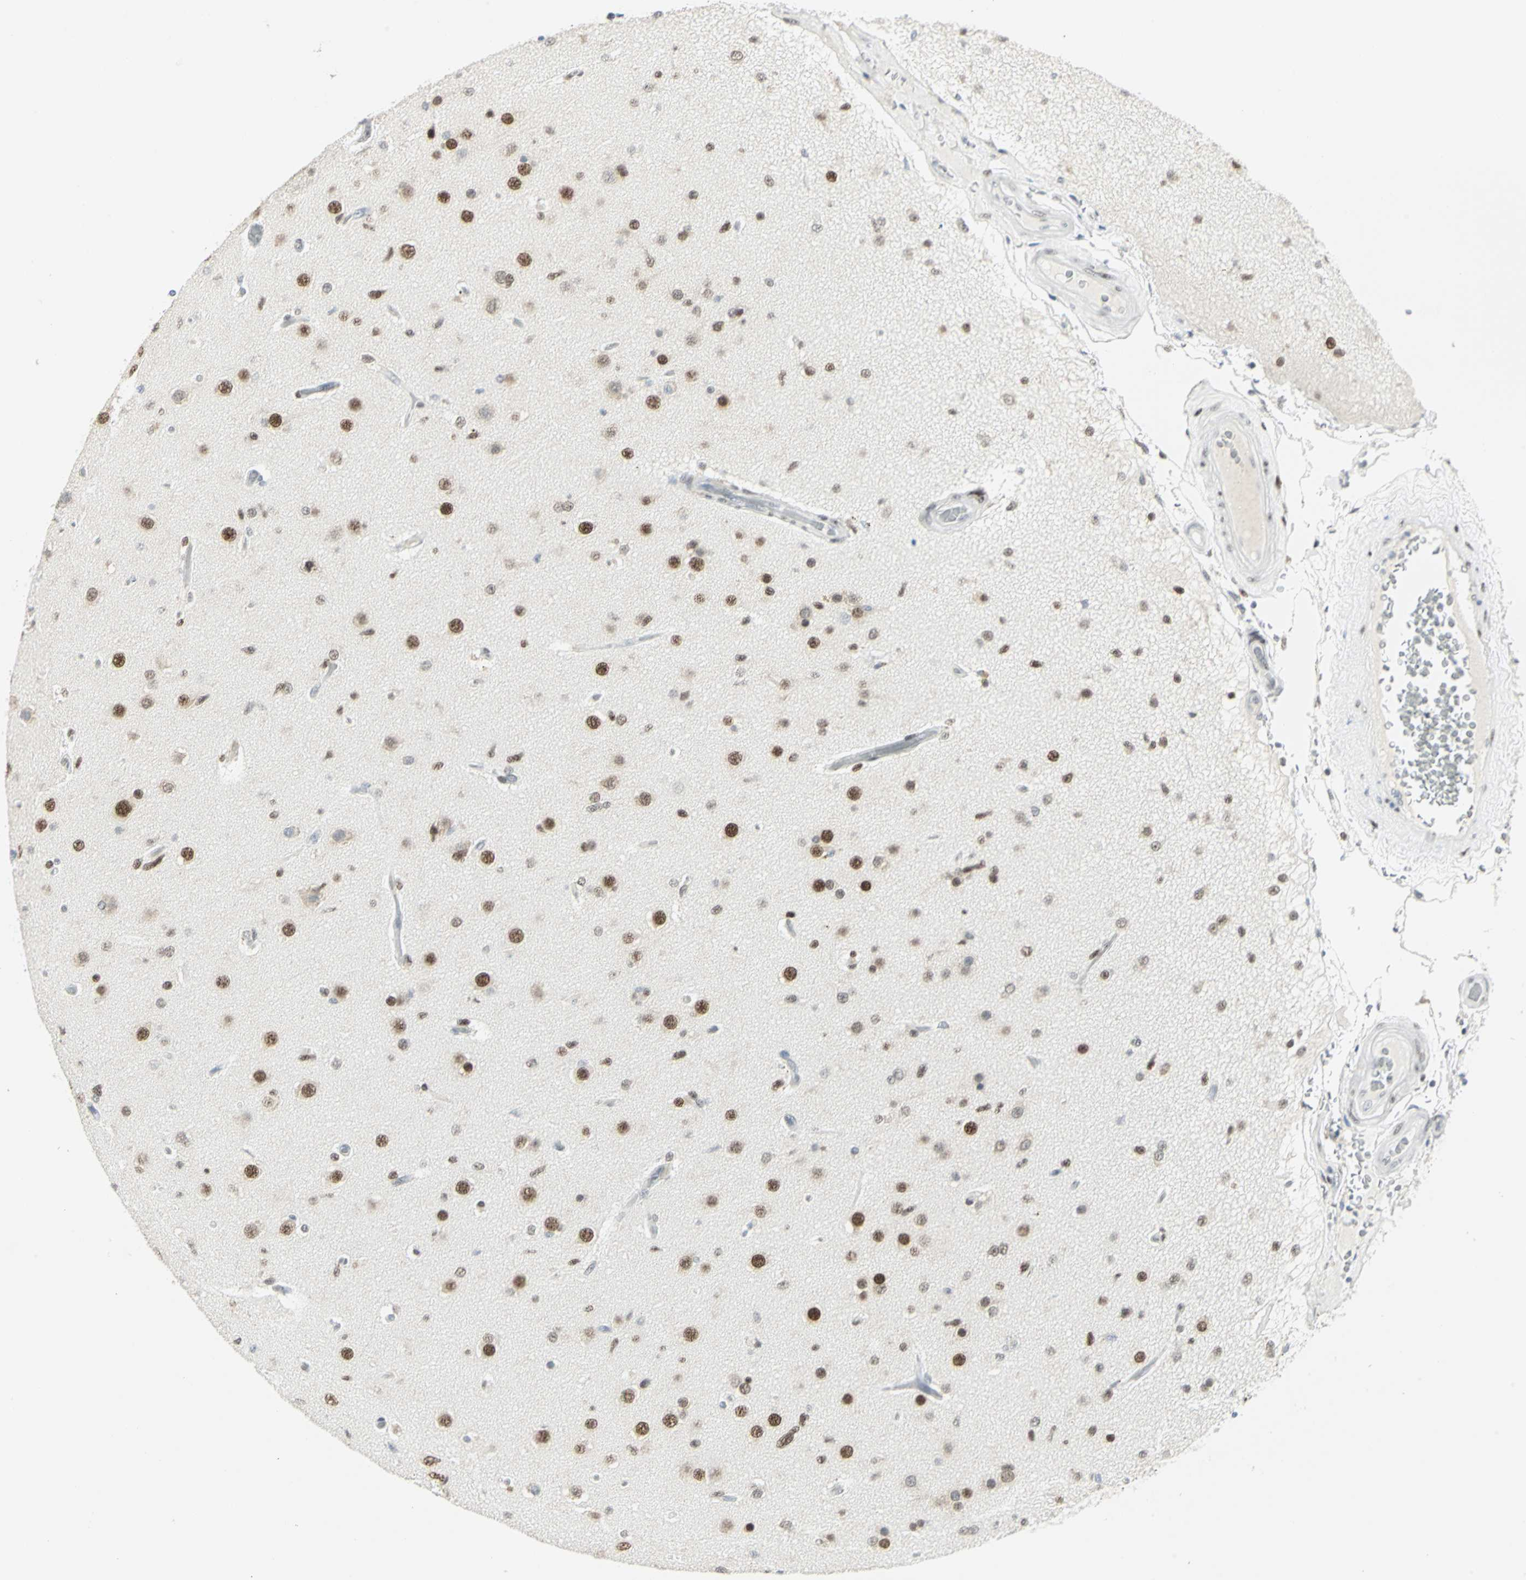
{"staining": {"intensity": "weak", "quantity": ">75%", "location": "nuclear"}, "tissue": "glioma", "cell_type": "Tumor cells", "image_type": "cancer", "snomed": [{"axis": "morphology", "description": "Glioma, malignant, High grade"}, {"axis": "topography", "description": "Brain"}], "caption": "Protein expression analysis of human malignant glioma (high-grade) reveals weak nuclear staining in about >75% of tumor cells.", "gene": "MEIS2", "patient": {"sex": "male", "age": 33}}